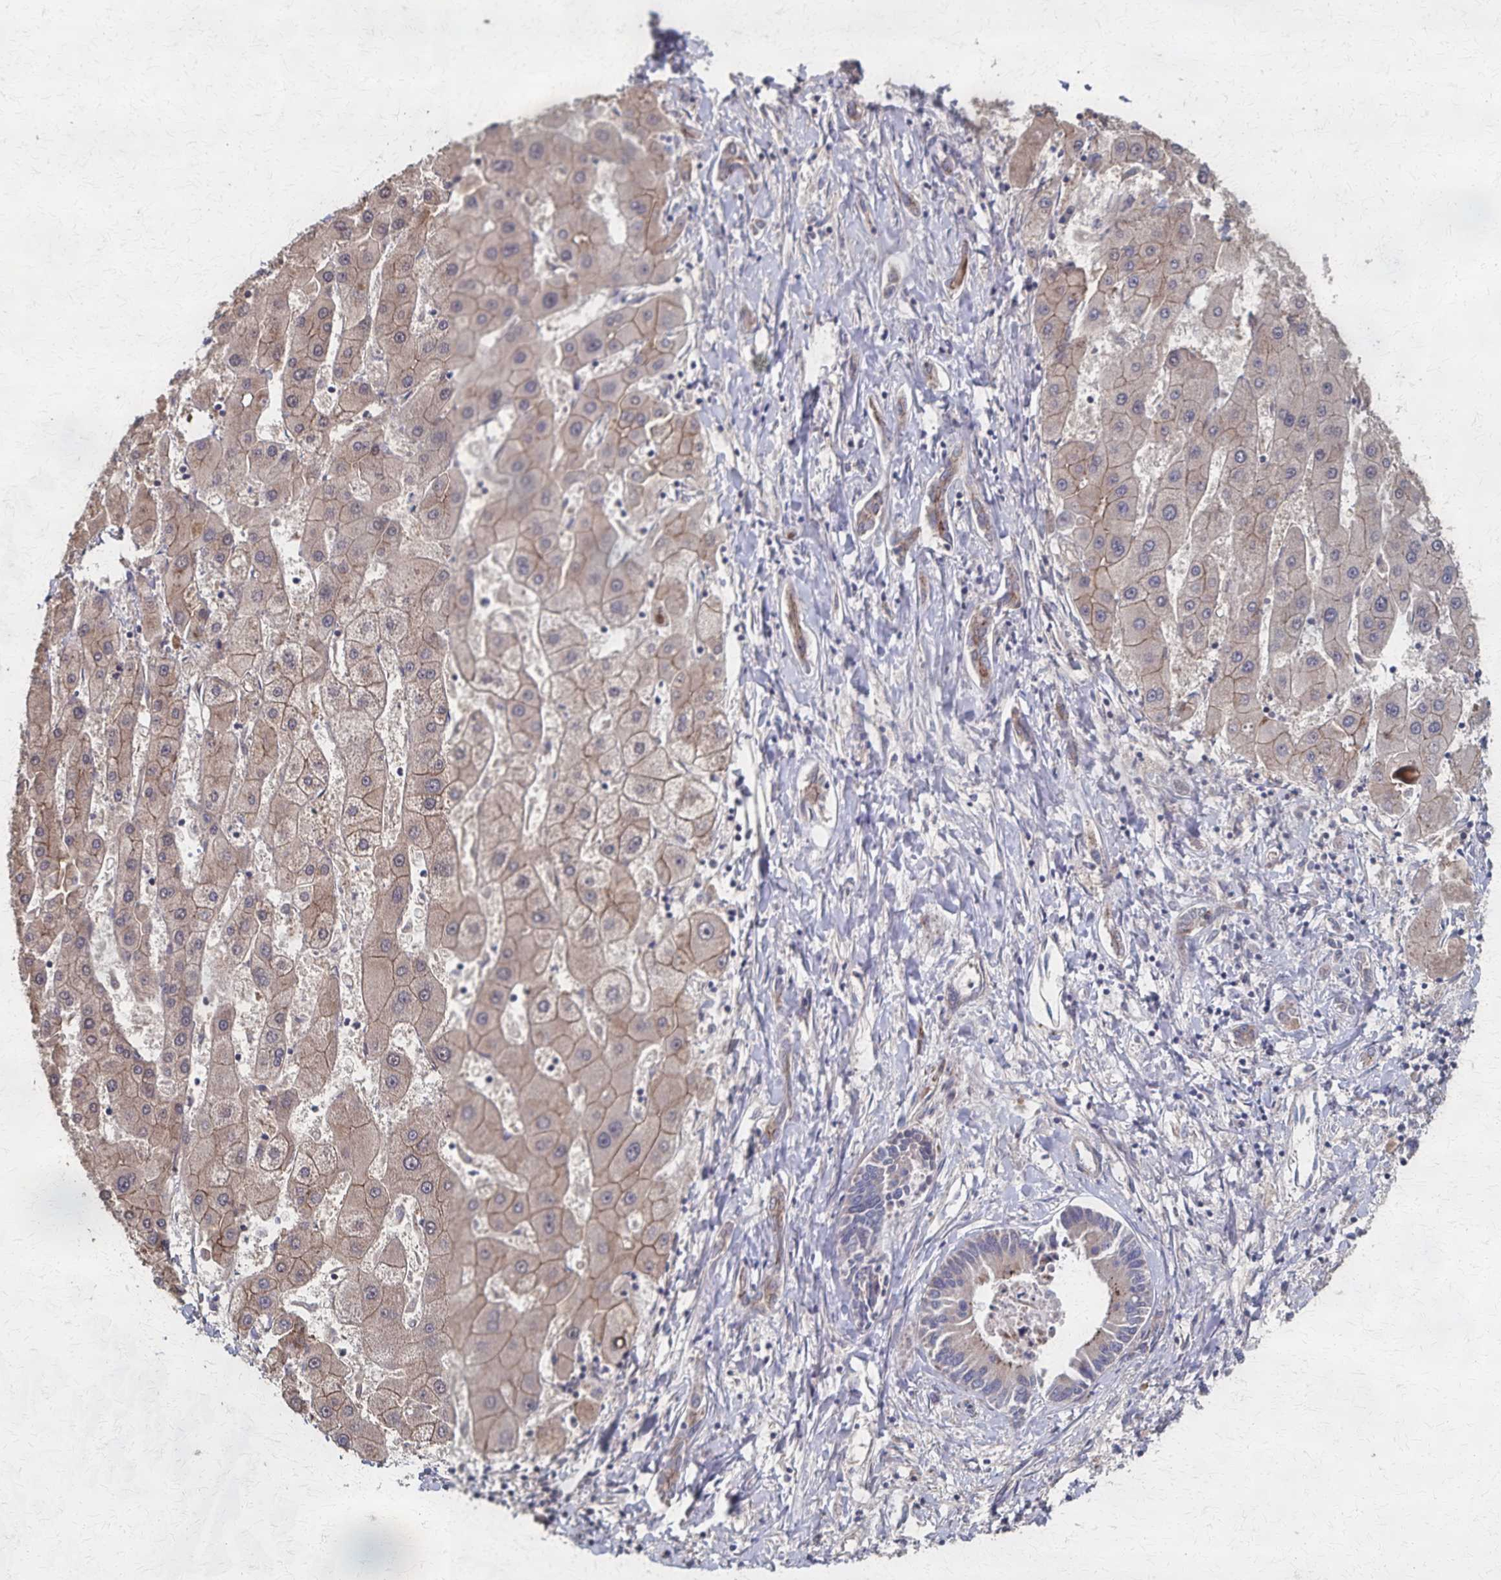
{"staining": {"intensity": "weak", "quantity": ">75%", "location": "cytoplasmic/membranous"}, "tissue": "liver cancer", "cell_type": "Tumor cells", "image_type": "cancer", "snomed": [{"axis": "morphology", "description": "Cholangiocarcinoma"}, {"axis": "topography", "description": "Liver"}], "caption": "Liver cholangiocarcinoma stained with DAB immunohistochemistry (IHC) shows low levels of weak cytoplasmic/membranous staining in about >75% of tumor cells.", "gene": "PGAP2", "patient": {"sex": "male", "age": 66}}